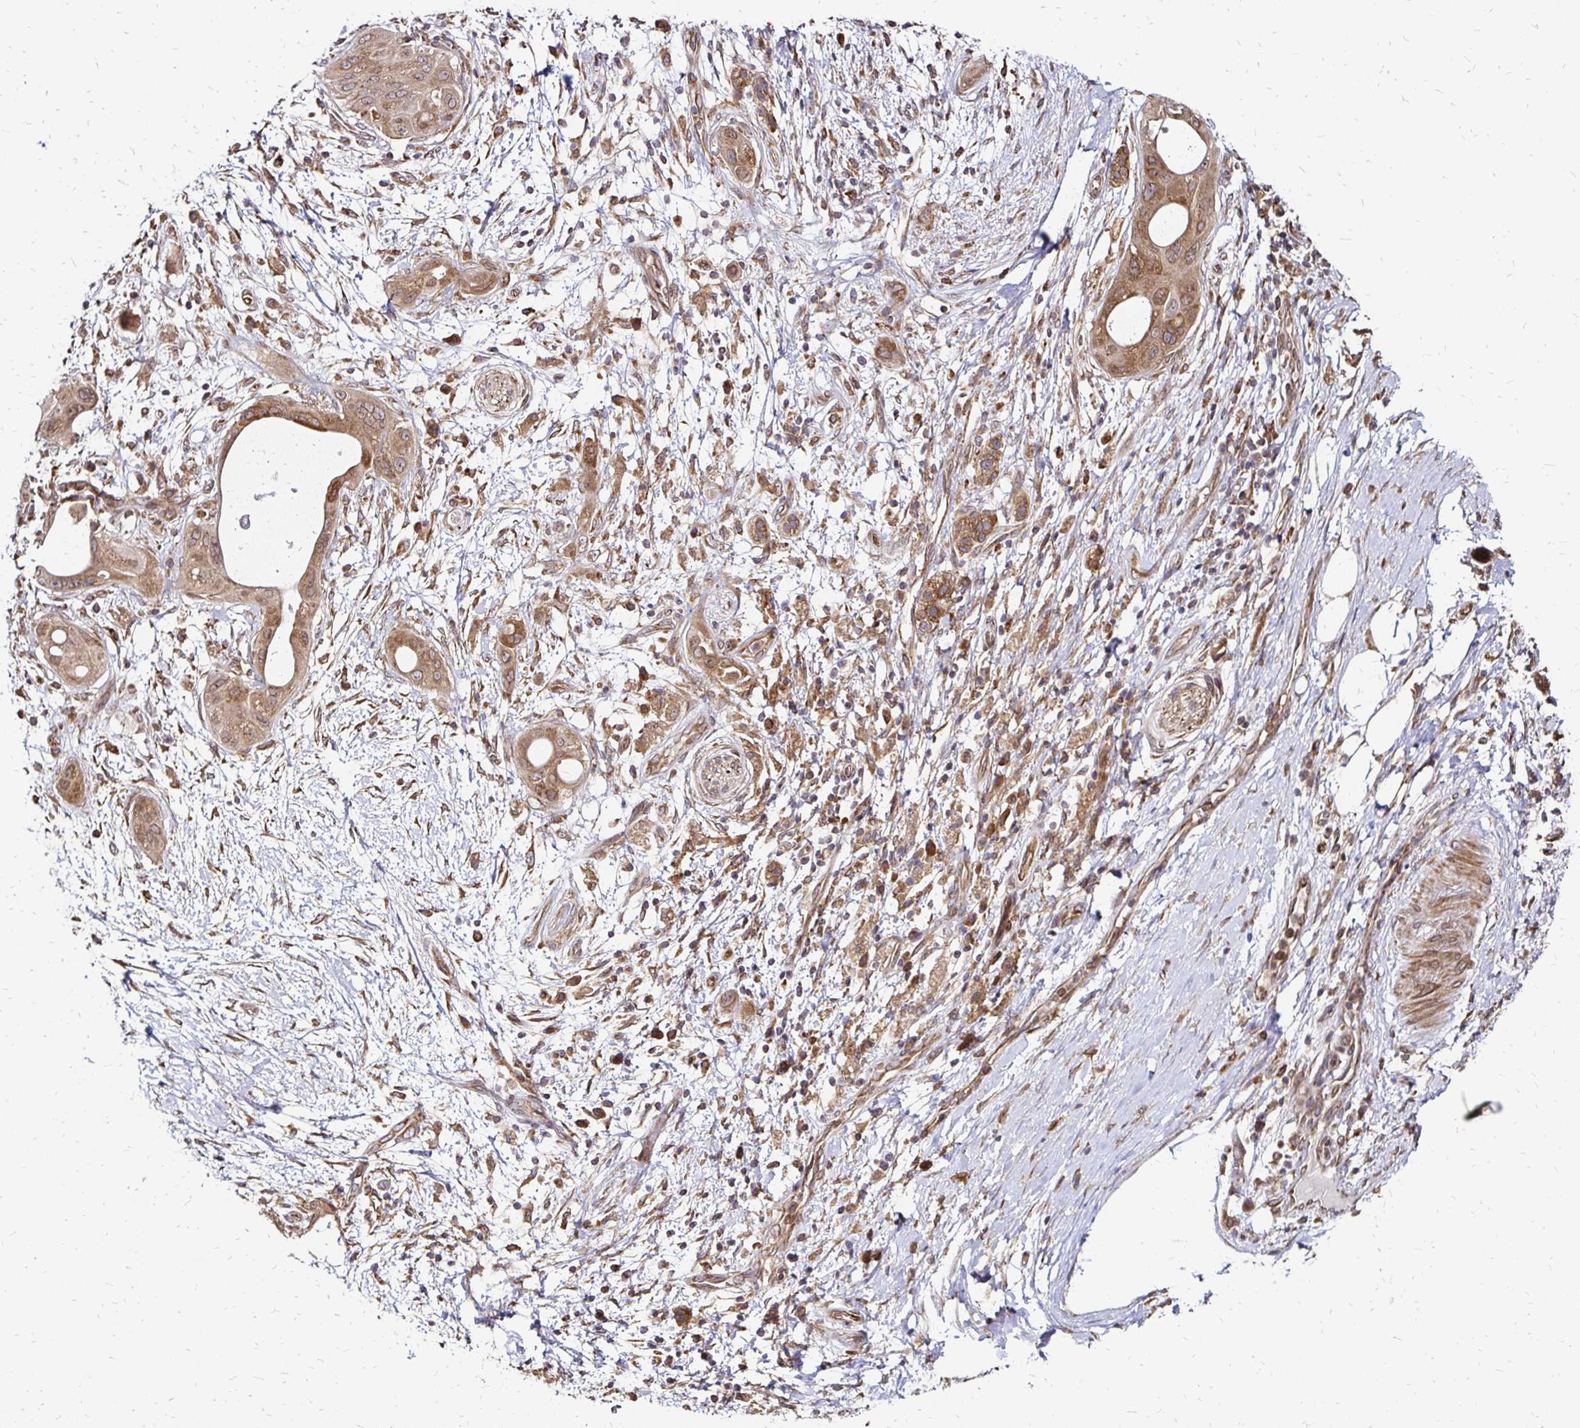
{"staining": {"intensity": "weak", "quantity": ">75%", "location": "cytoplasmic/membranous"}, "tissue": "pancreatic cancer", "cell_type": "Tumor cells", "image_type": "cancer", "snomed": [{"axis": "morphology", "description": "Adenocarcinoma, NOS"}, {"axis": "topography", "description": "Pancreas"}], "caption": "Adenocarcinoma (pancreatic) was stained to show a protein in brown. There is low levels of weak cytoplasmic/membranous staining in about >75% of tumor cells.", "gene": "ZW10", "patient": {"sex": "male", "age": 68}}